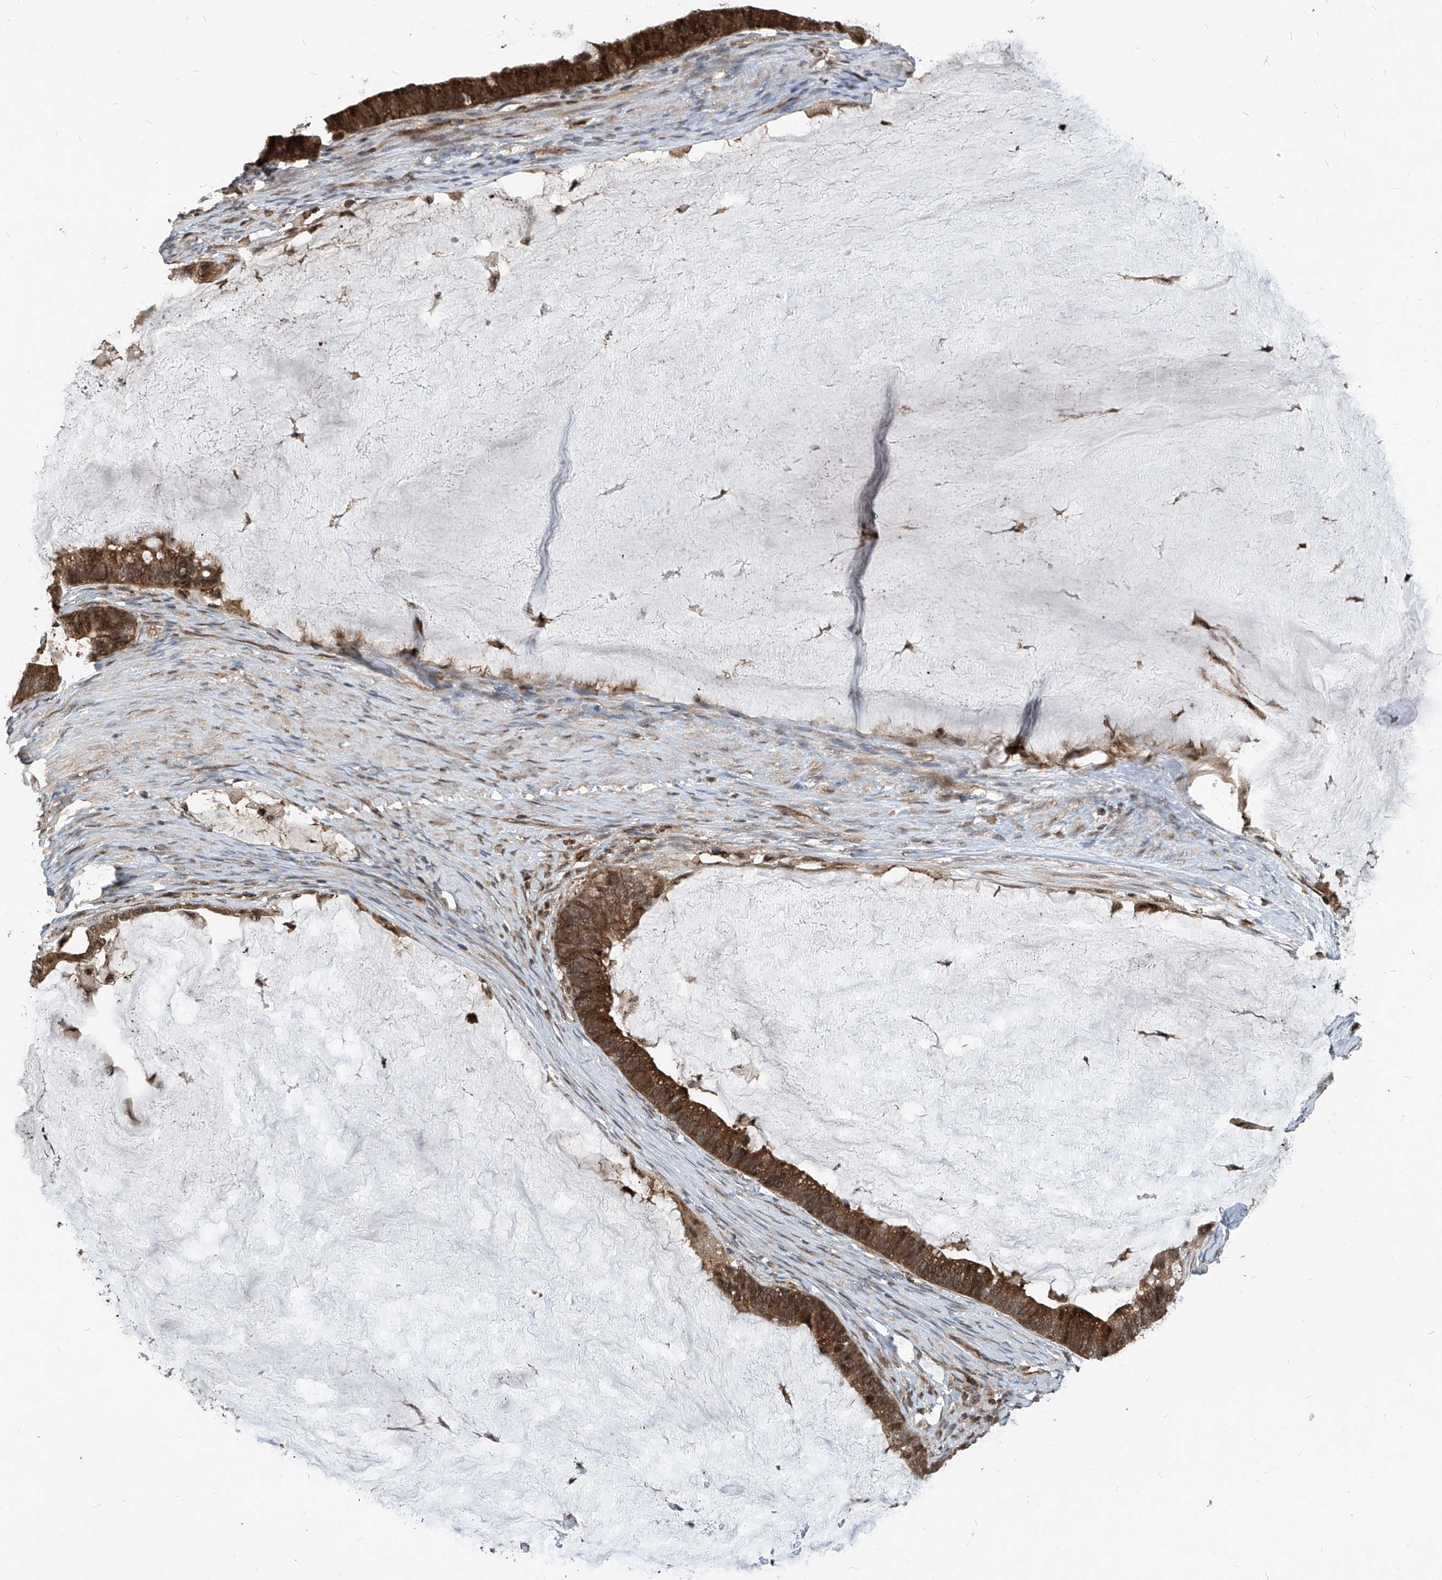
{"staining": {"intensity": "strong", "quantity": ">75%", "location": "cytoplasmic/membranous,nuclear"}, "tissue": "ovarian cancer", "cell_type": "Tumor cells", "image_type": "cancer", "snomed": [{"axis": "morphology", "description": "Cystadenocarcinoma, mucinous, NOS"}, {"axis": "topography", "description": "Ovary"}], "caption": "Brown immunohistochemical staining in human ovarian mucinous cystadenocarcinoma reveals strong cytoplasmic/membranous and nuclear expression in approximately >75% of tumor cells.", "gene": "PSMB1", "patient": {"sex": "female", "age": 61}}